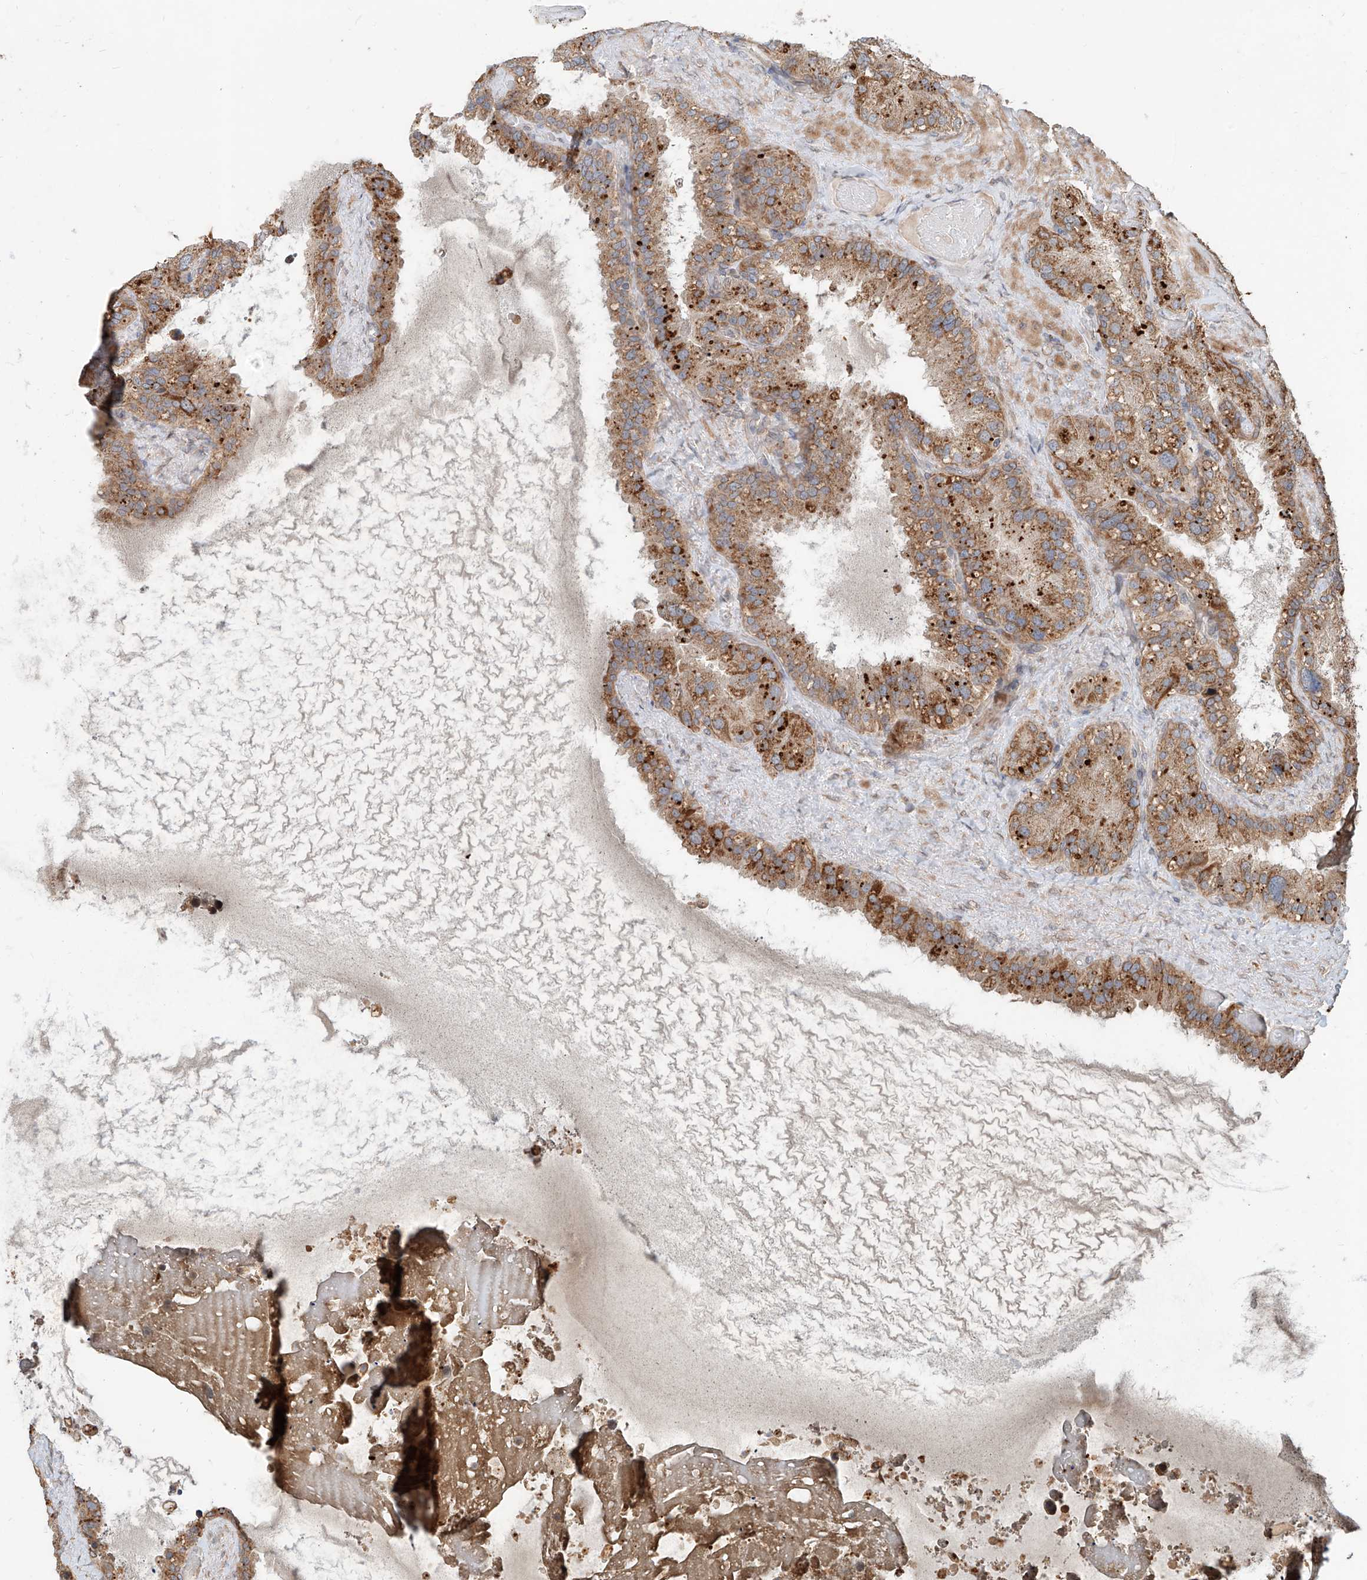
{"staining": {"intensity": "moderate", "quantity": ">75%", "location": "cytoplasmic/membranous"}, "tissue": "seminal vesicle", "cell_type": "Glandular cells", "image_type": "normal", "snomed": [{"axis": "morphology", "description": "Normal tissue, NOS"}, {"axis": "topography", "description": "Prostate"}, {"axis": "topography", "description": "Seminal veicle"}], "caption": "Immunohistochemical staining of normal seminal vesicle displays medium levels of moderate cytoplasmic/membranous positivity in about >75% of glandular cells.", "gene": "STX19", "patient": {"sex": "male", "age": 68}}